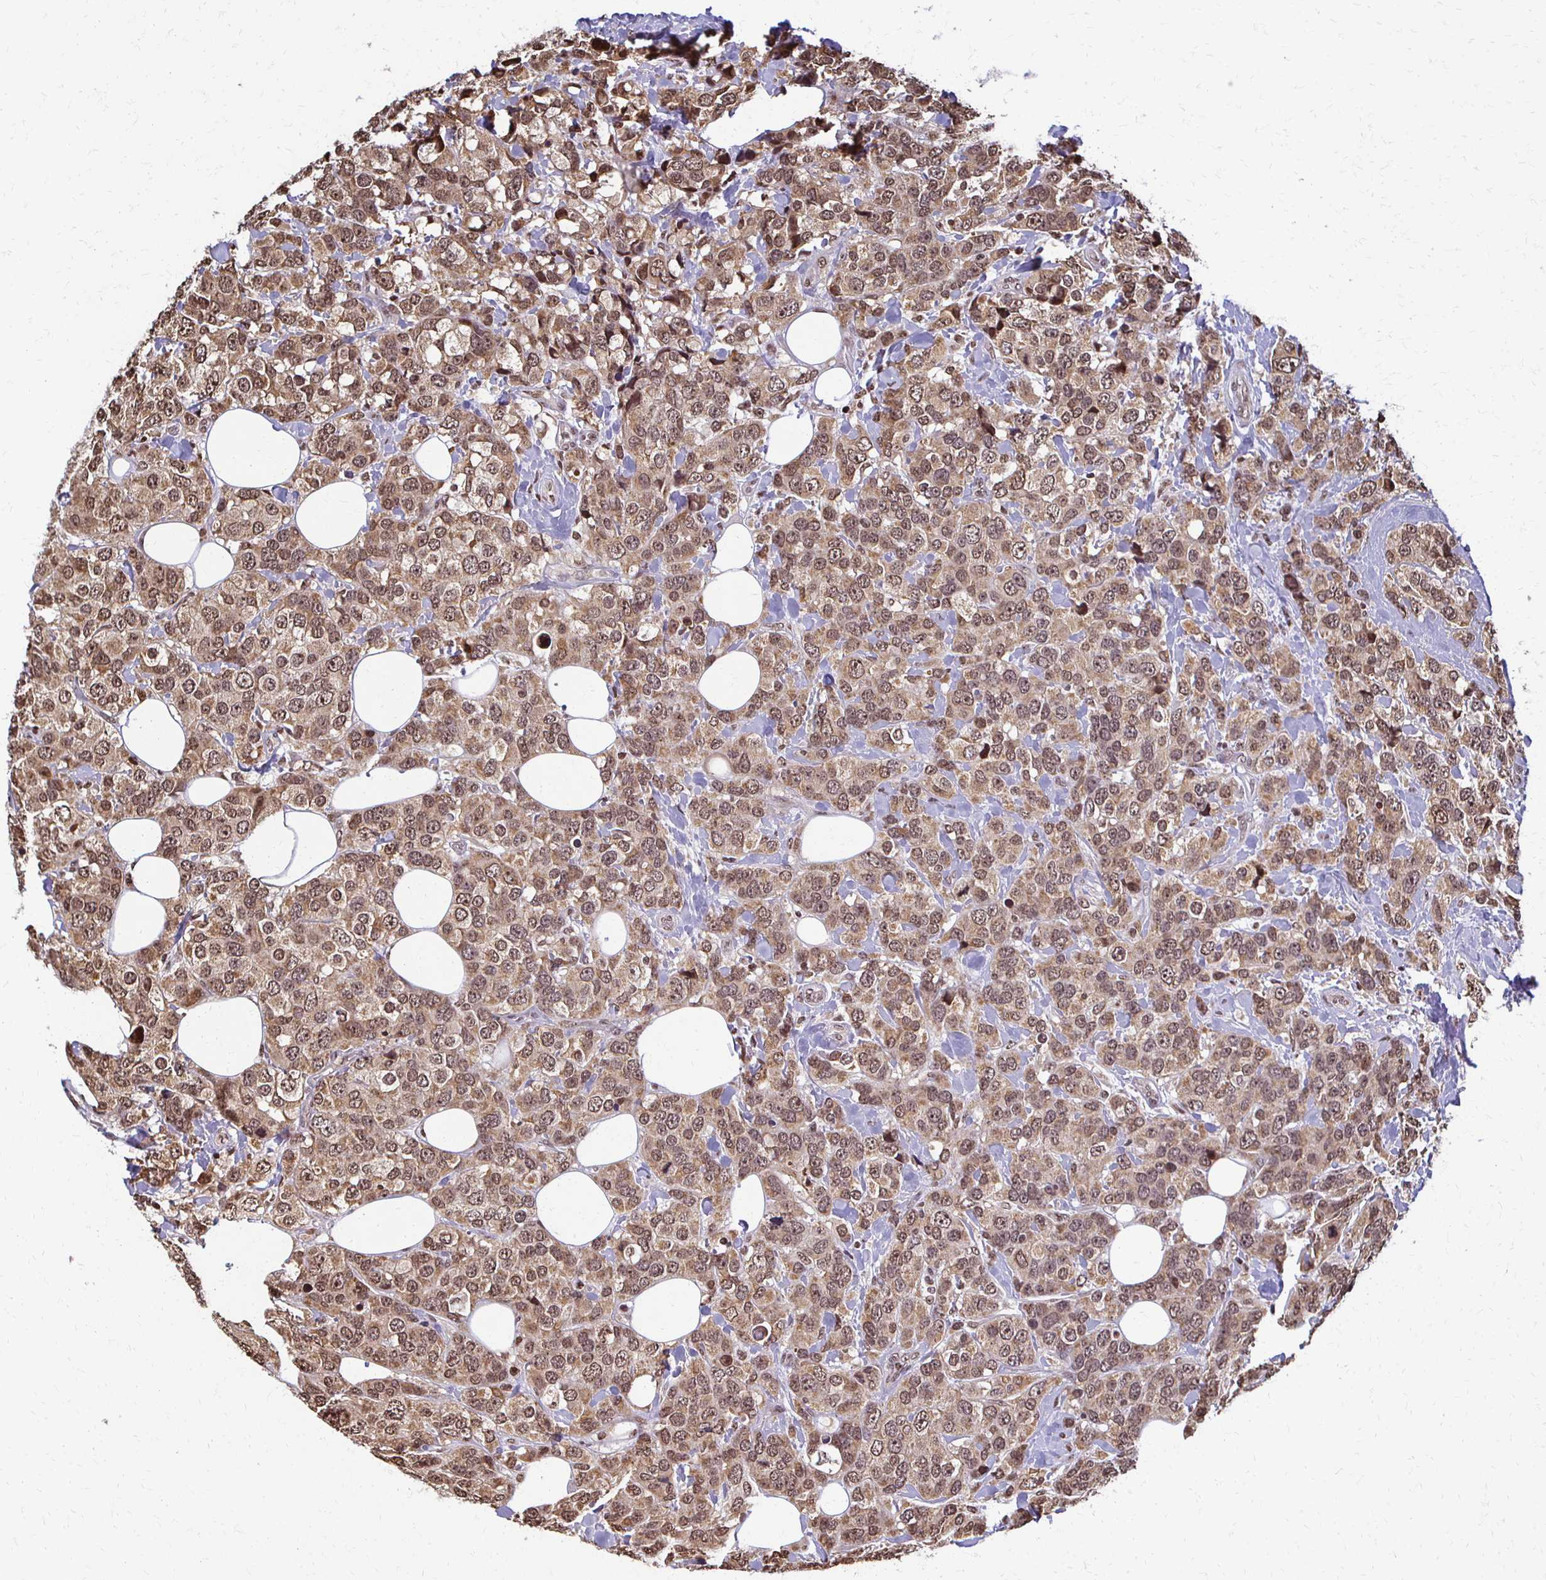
{"staining": {"intensity": "moderate", "quantity": ">75%", "location": "cytoplasmic/membranous,nuclear"}, "tissue": "breast cancer", "cell_type": "Tumor cells", "image_type": "cancer", "snomed": [{"axis": "morphology", "description": "Lobular carcinoma"}, {"axis": "topography", "description": "Breast"}], "caption": "Immunohistochemistry of human breast cancer demonstrates medium levels of moderate cytoplasmic/membranous and nuclear positivity in approximately >75% of tumor cells. The staining was performed using DAB to visualize the protein expression in brown, while the nuclei were stained in blue with hematoxylin (Magnification: 20x).", "gene": "HOXA9", "patient": {"sex": "female", "age": 59}}